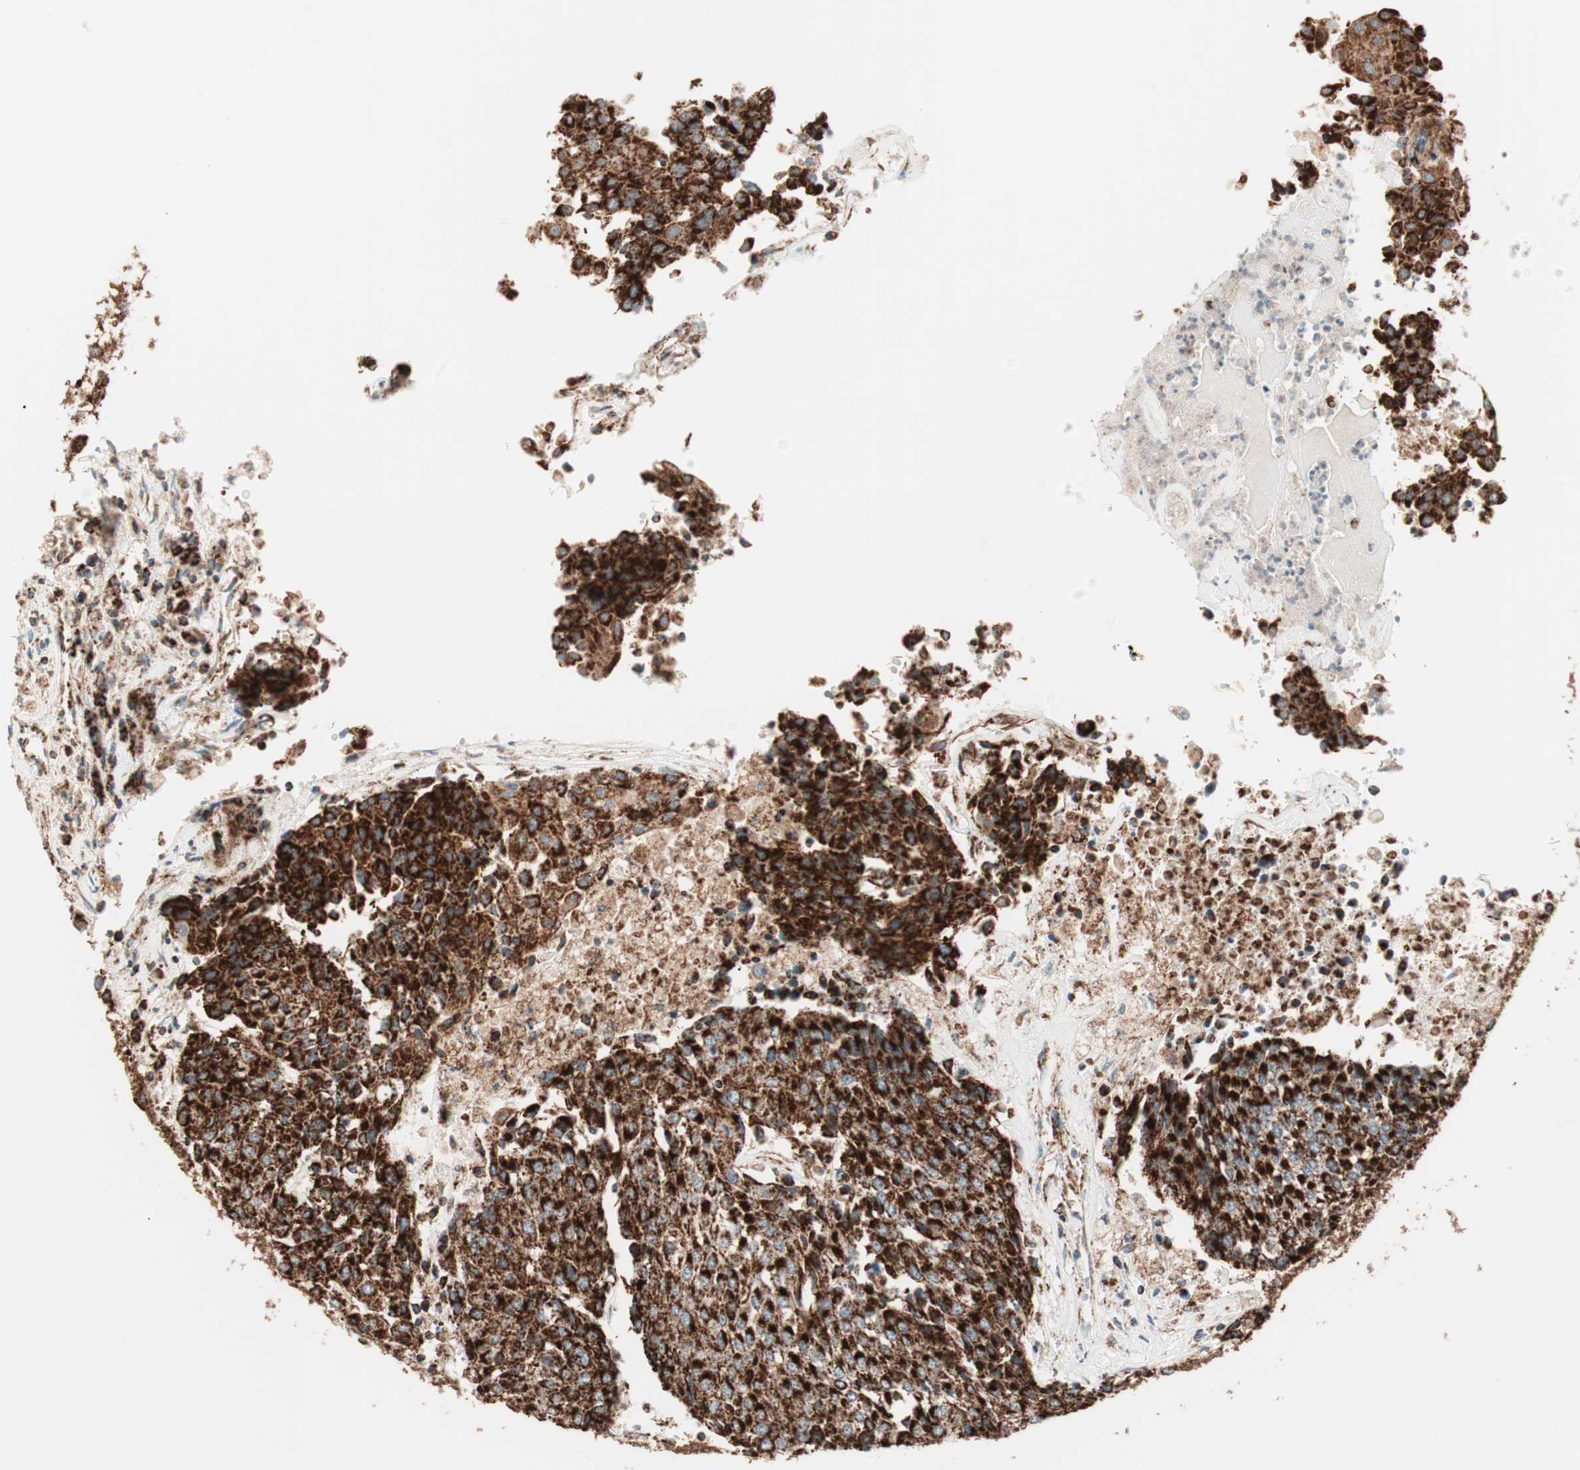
{"staining": {"intensity": "strong", "quantity": ">75%", "location": "cytoplasmic/membranous"}, "tissue": "urothelial cancer", "cell_type": "Tumor cells", "image_type": "cancer", "snomed": [{"axis": "morphology", "description": "Urothelial carcinoma, High grade"}, {"axis": "topography", "description": "Urinary bladder"}], "caption": "IHC histopathology image of urothelial carcinoma (high-grade) stained for a protein (brown), which shows high levels of strong cytoplasmic/membranous positivity in about >75% of tumor cells.", "gene": "TOMM22", "patient": {"sex": "female", "age": 85}}